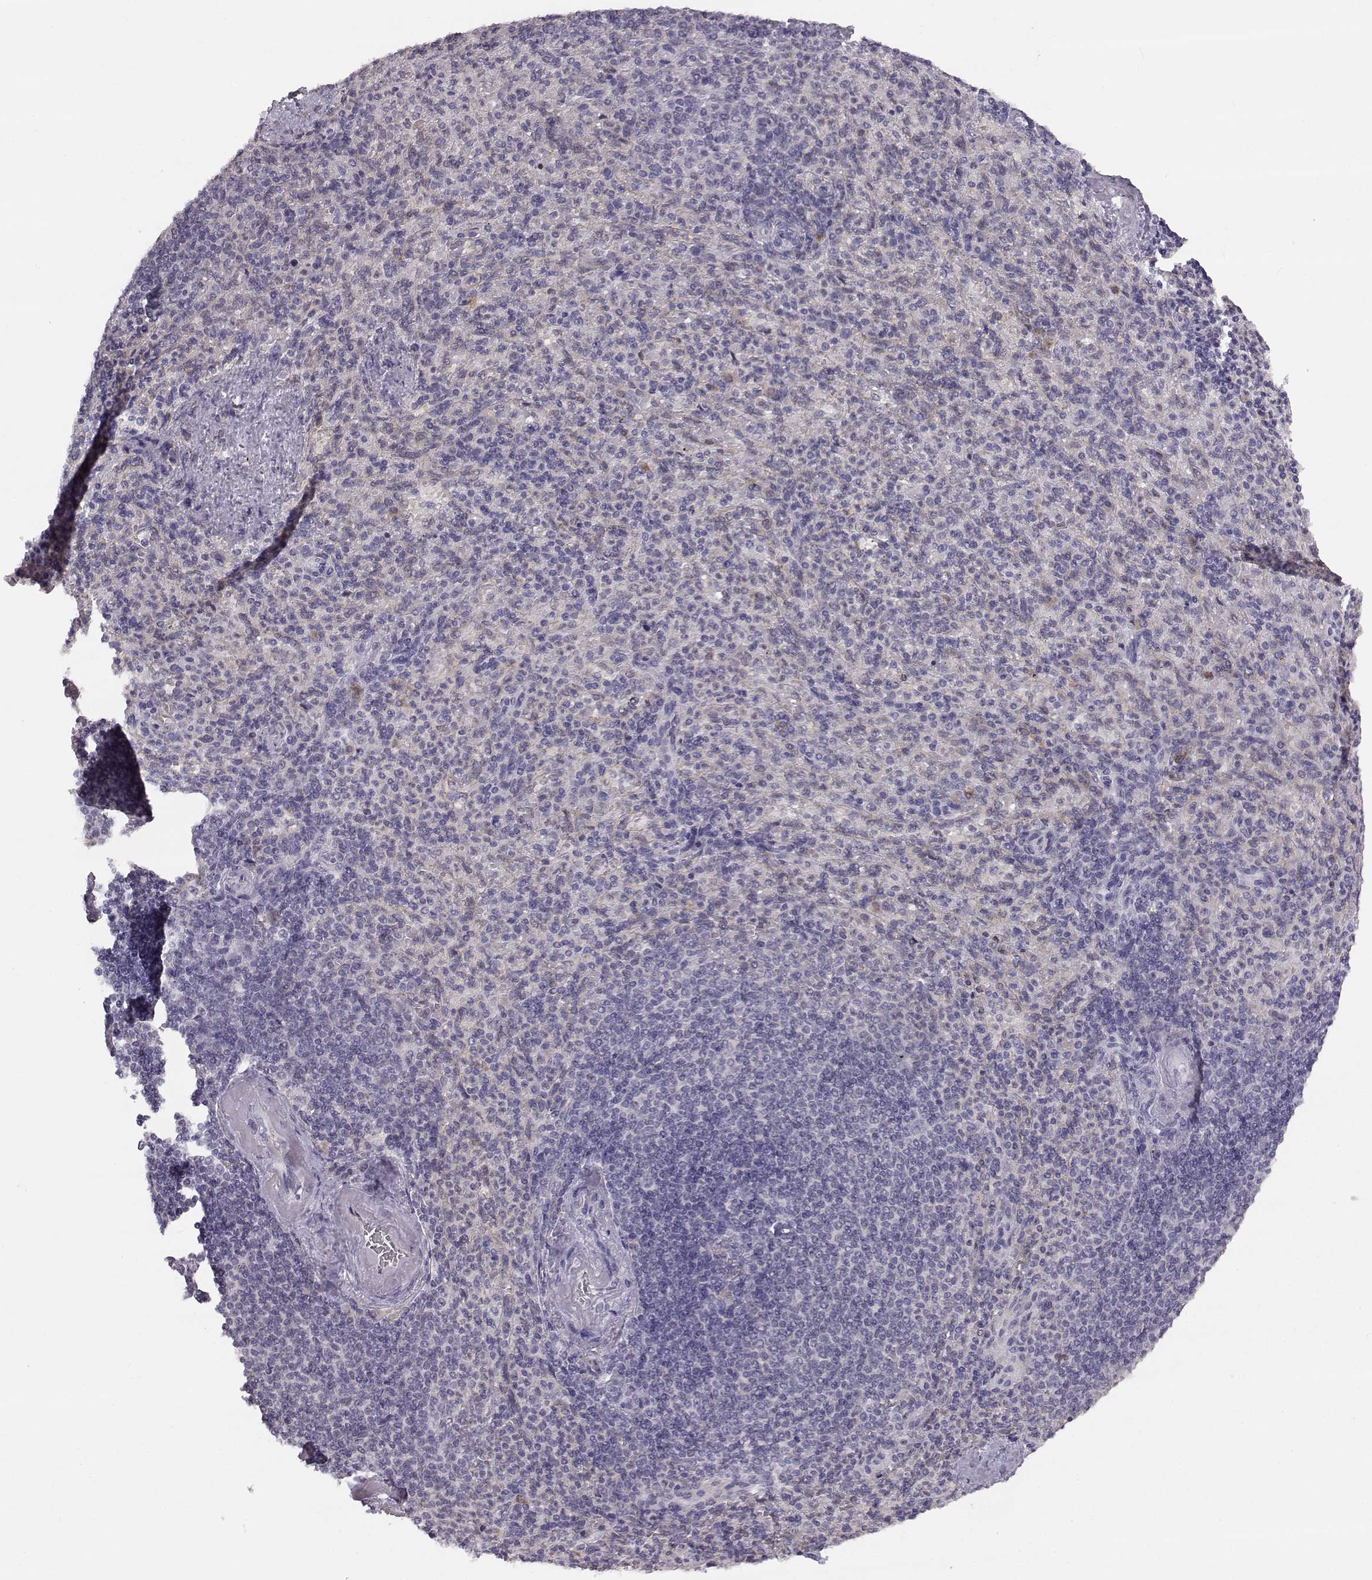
{"staining": {"intensity": "negative", "quantity": "none", "location": "none"}, "tissue": "spleen", "cell_type": "Cells in red pulp", "image_type": "normal", "snomed": [{"axis": "morphology", "description": "Normal tissue, NOS"}, {"axis": "topography", "description": "Spleen"}], "caption": "Cells in red pulp are negative for brown protein staining in benign spleen.", "gene": "ACSL6", "patient": {"sex": "female", "age": 74}}